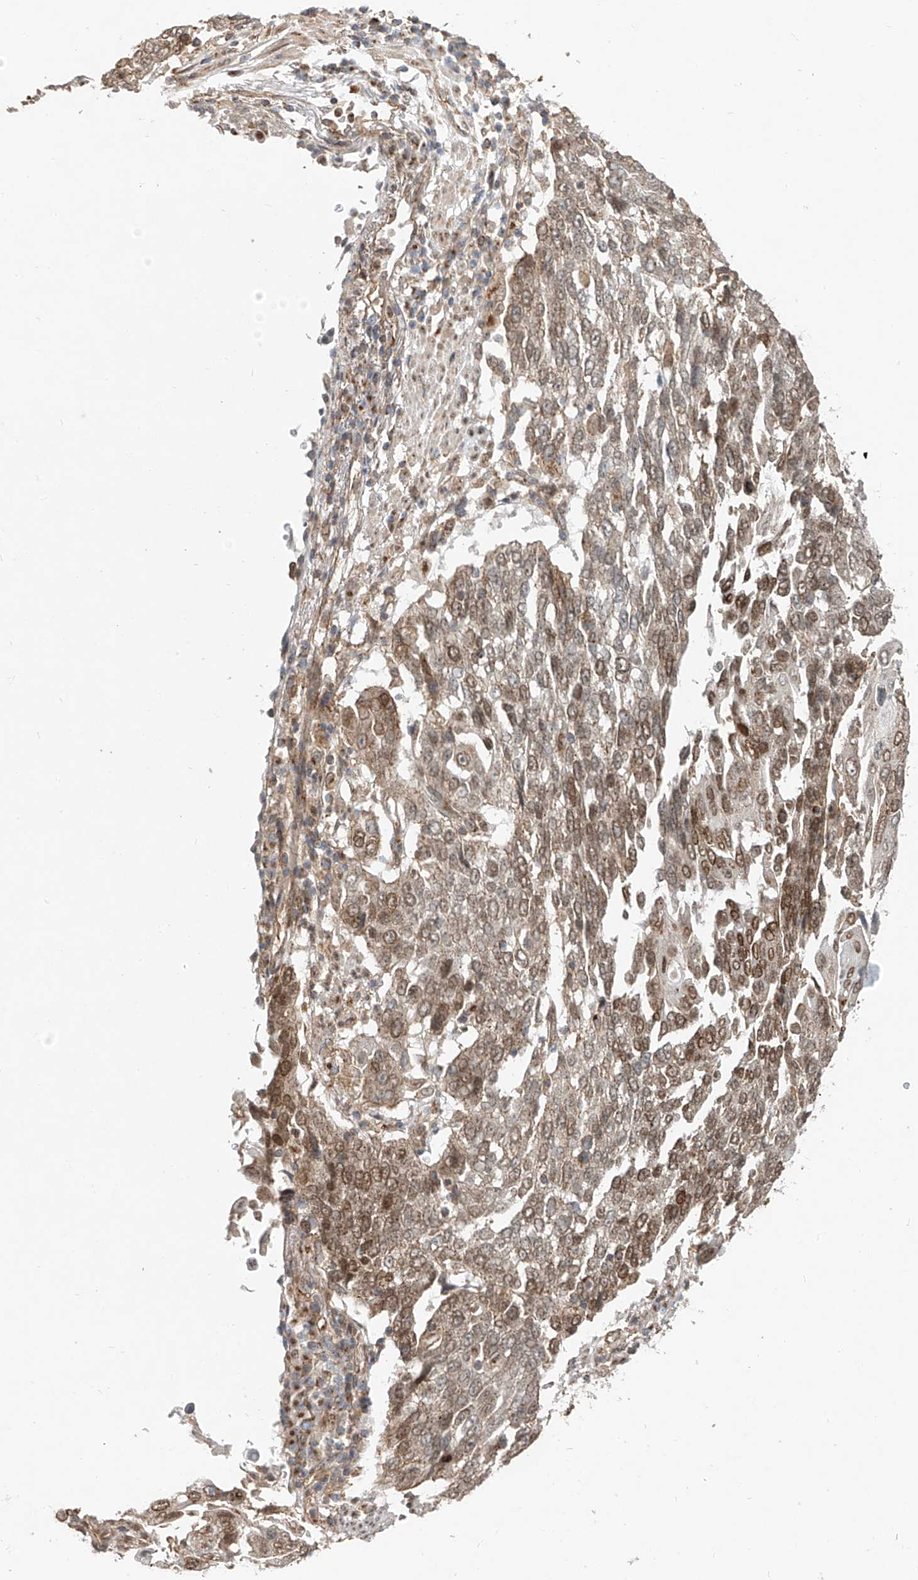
{"staining": {"intensity": "moderate", "quantity": ">75%", "location": "cytoplasmic/membranous,nuclear"}, "tissue": "lung cancer", "cell_type": "Tumor cells", "image_type": "cancer", "snomed": [{"axis": "morphology", "description": "Squamous cell carcinoma, NOS"}, {"axis": "topography", "description": "Lung"}], "caption": "Tumor cells display medium levels of moderate cytoplasmic/membranous and nuclear staining in about >75% of cells in human squamous cell carcinoma (lung).", "gene": "CUX1", "patient": {"sex": "male", "age": 66}}